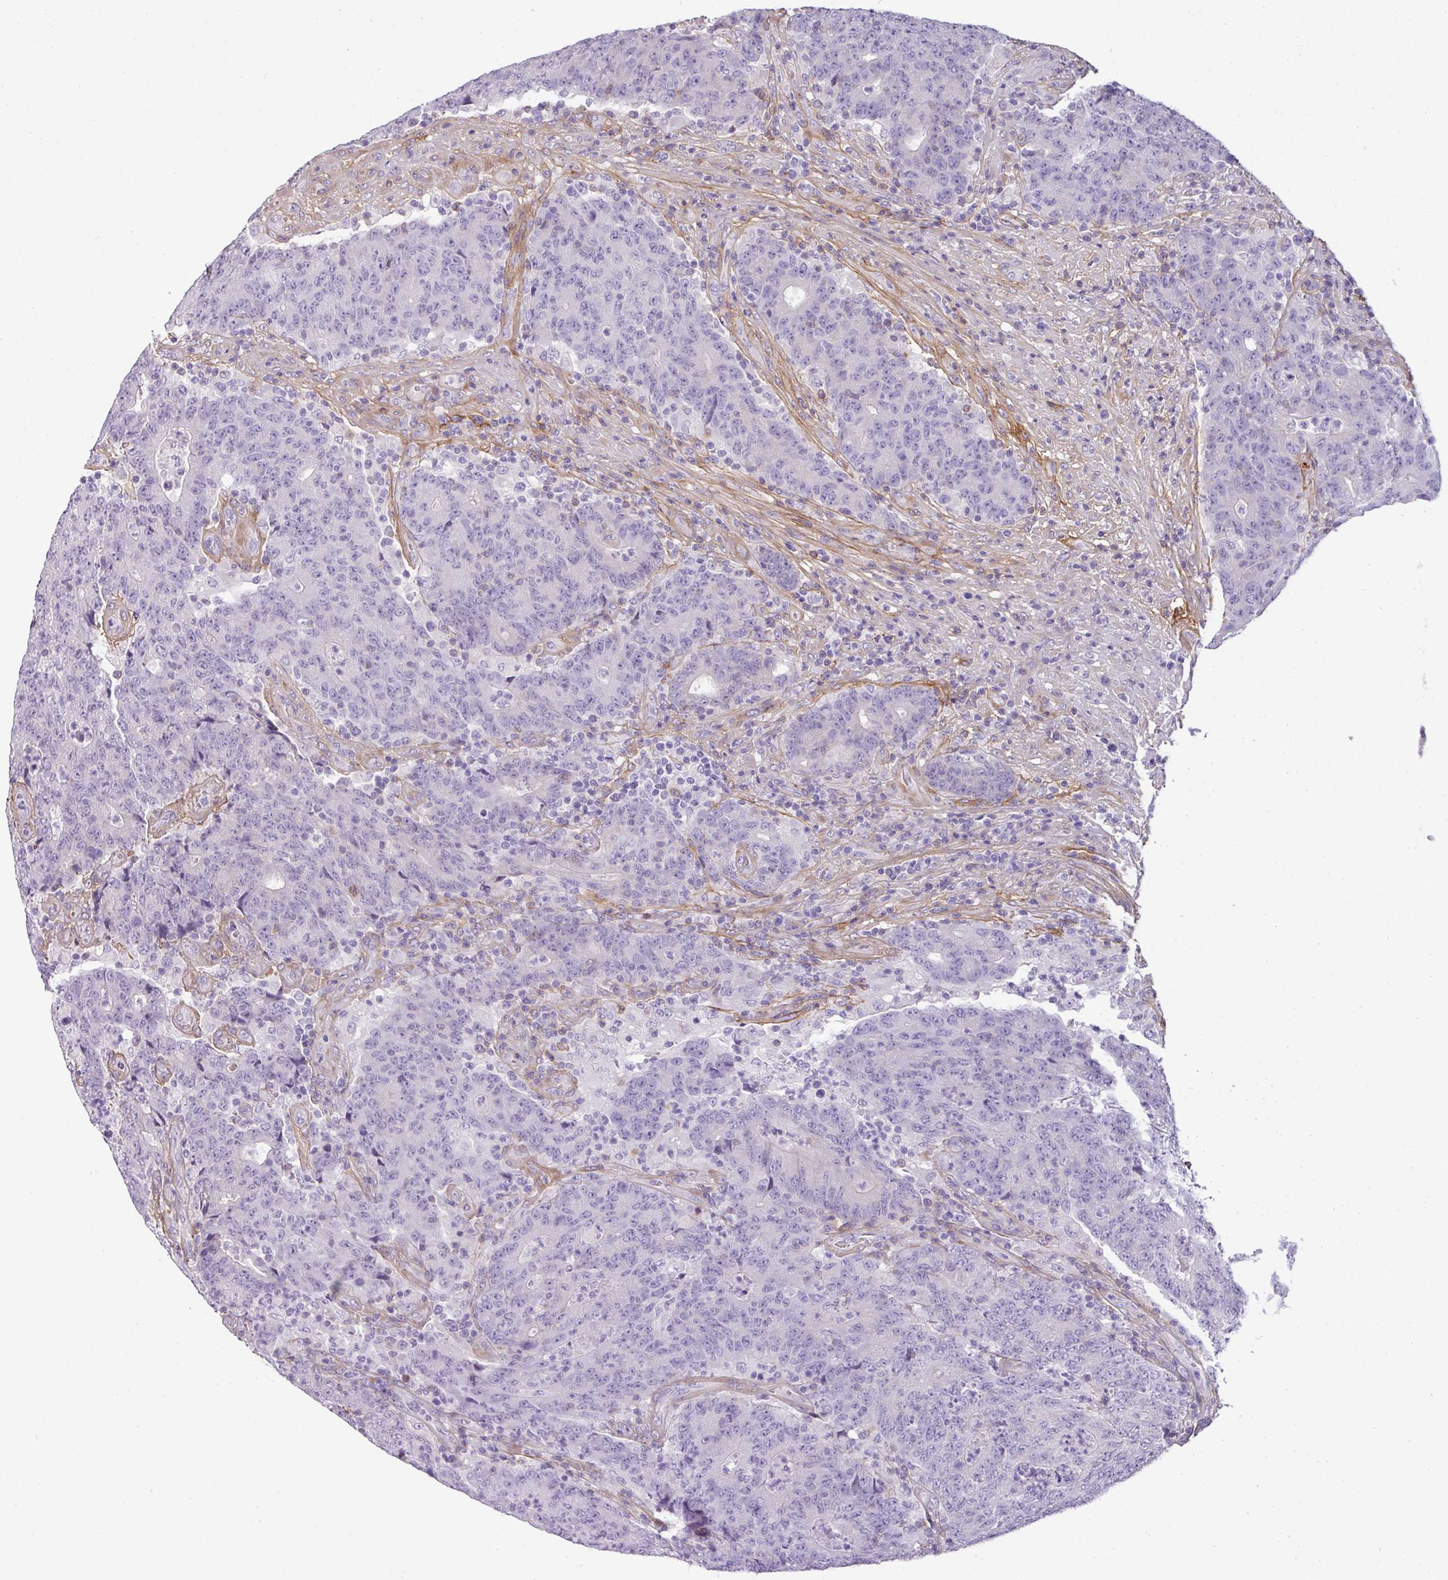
{"staining": {"intensity": "negative", "quantity": "none", "location": "none"}, "tissue": "colorectal cancer", "cell_type": "Tumor cells", "image_type": "cancer", "snomed": [{"axis": "morphology", "description": "Adenocarcinoma, NOS"}, {"axis": "topography", "description": "Colon"}], "caption": "DAB immunohistochemical staining of adenocarcinoma (colorectal) demonstrates no significant expression in tumor cells. (DAB immunohistochemistry with hematoxylin counter stain).", "gene": "PARD6G", "patient": {"sex": "female", "age": 75}}